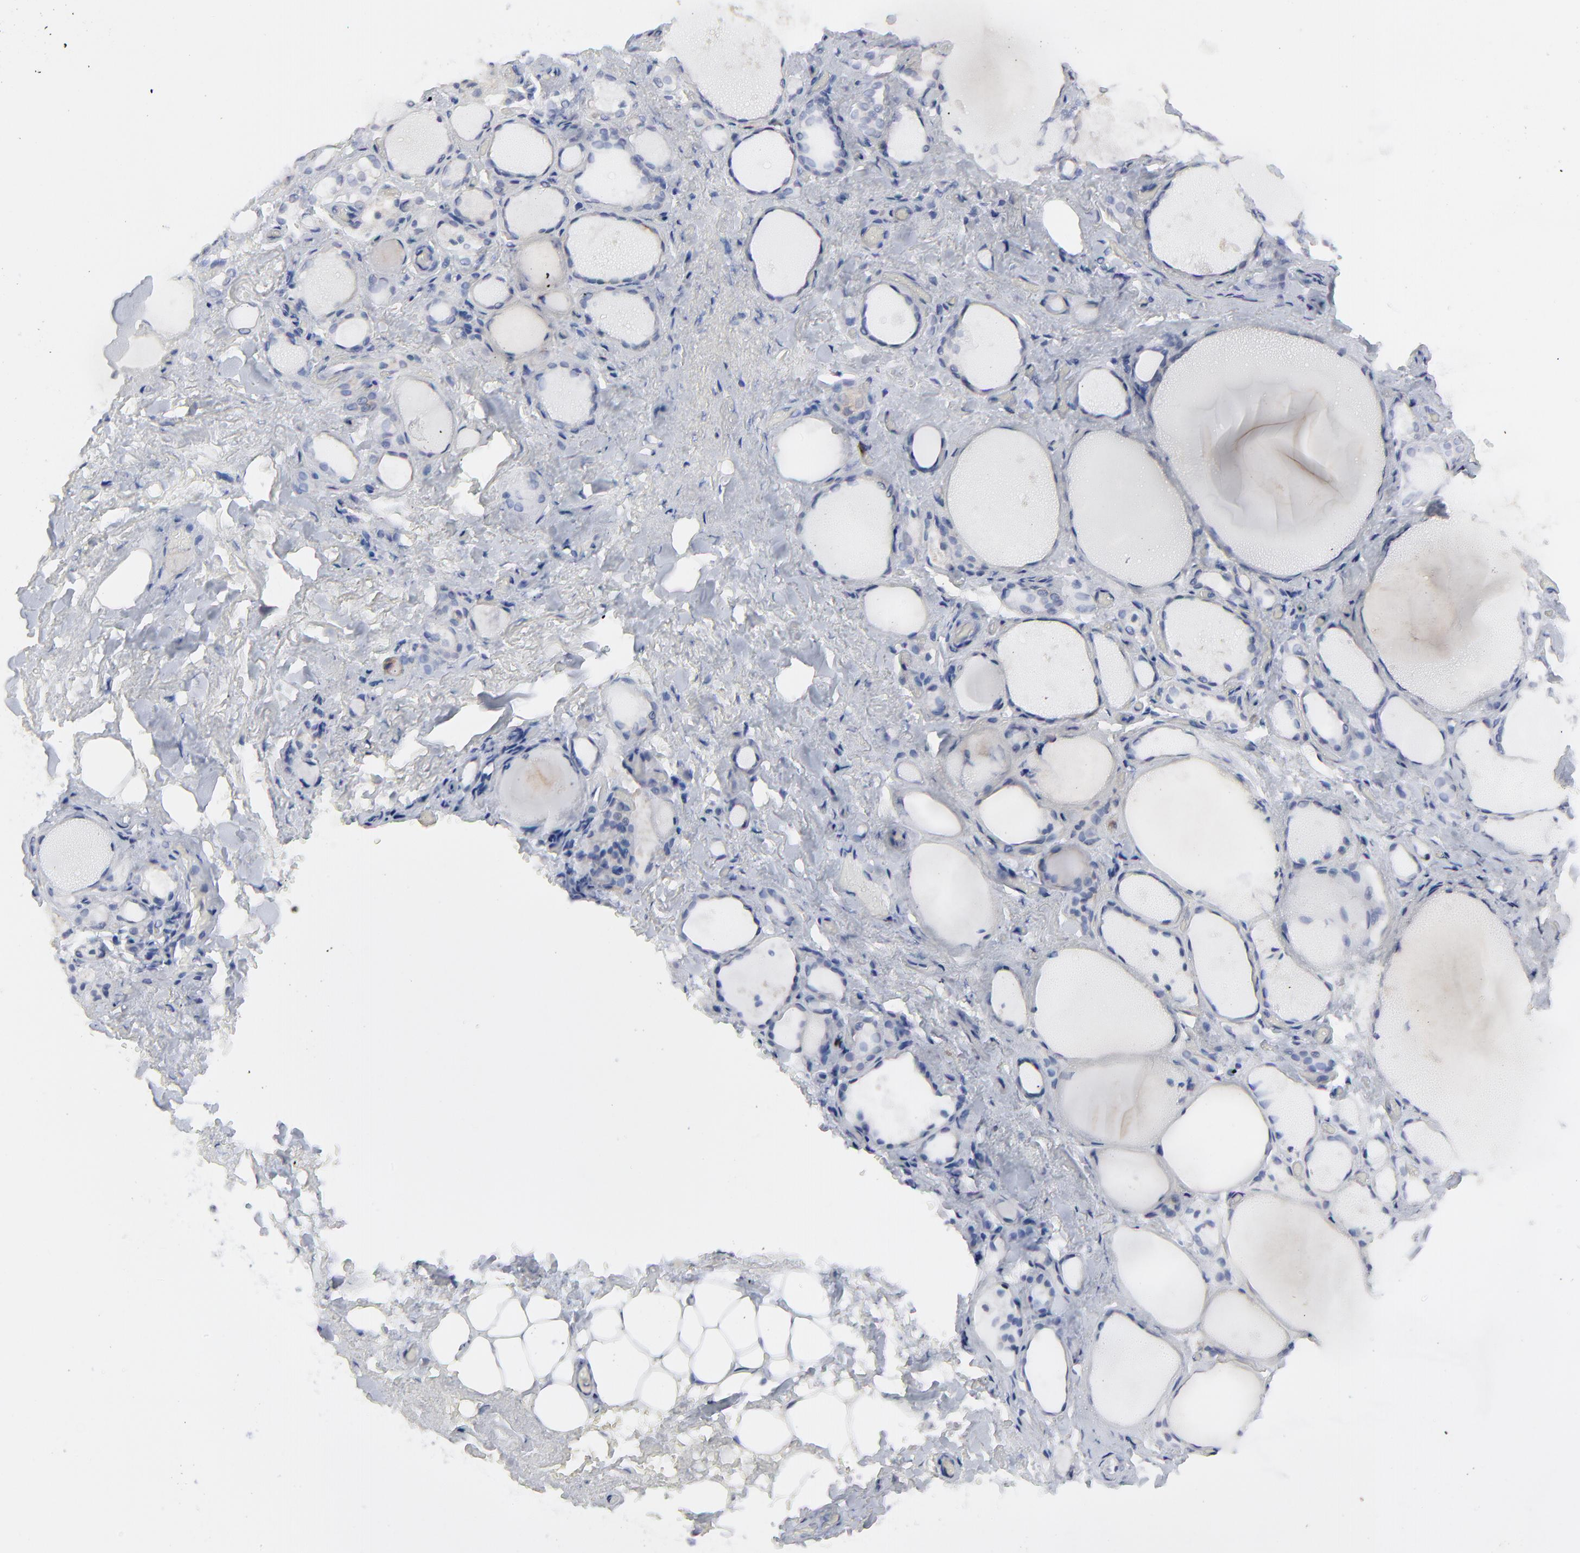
{"staining": {"intensity": "negative", "quantity": "none", "location": "none"}, "tissue": "thyroid gland", "cell_type": "Glandular cells", "image_type": "normal", "snomed": [{"axis": "morphology", "description": "Normal tissue, NOS"}, {"axis": "topography", "description": "Thyroid gland"}], "caption": "IHC photomicrograph of benign thyroid gland: human thyroid gland stained with DAB shows no significant protein expression in glandular cells.", "gene": "NCAPH", "patient": {"sex": "female", "age": 75}}